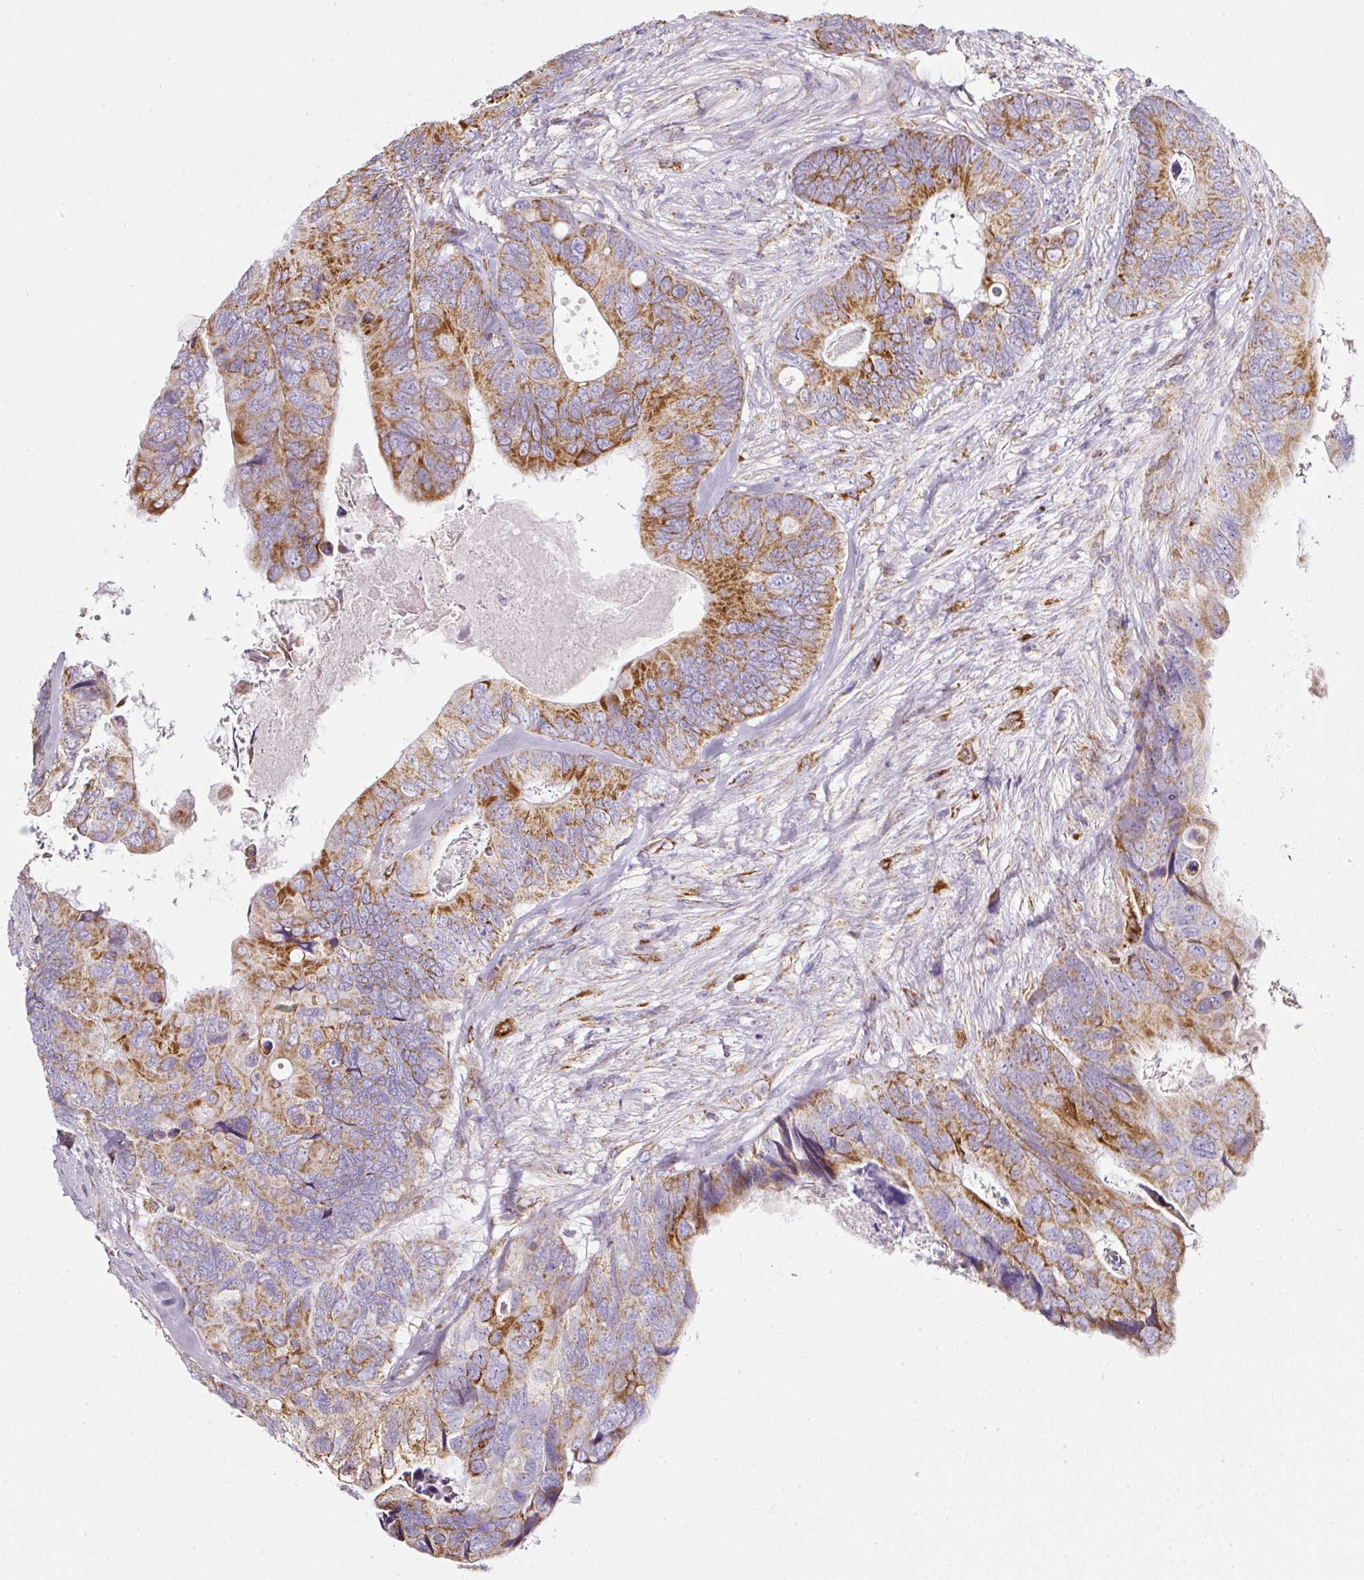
{"staining": {"intensity": "moderate", "quantity": "25%-75%", "location": "cytoplasmic/membranous"}, "tissue": "colorectal cancer", "cell_type": "Tumor cells", "image_type": "cancer", "snomed": [{"axis": "morphology", "description": "Adenocarcinoma, NOS"}, {"axis": "topography", "description": "Colon"}], "caption": "Moderate cytoplasmic/membranous positivity for a protein is appreciated in about 25%-75% of tumor cells of colorectal cancer (adenocarcinoma) using immunohistochemistry (IHC).", "gene": "SDHA", "patient": {"sex": "female", "age": 67}}